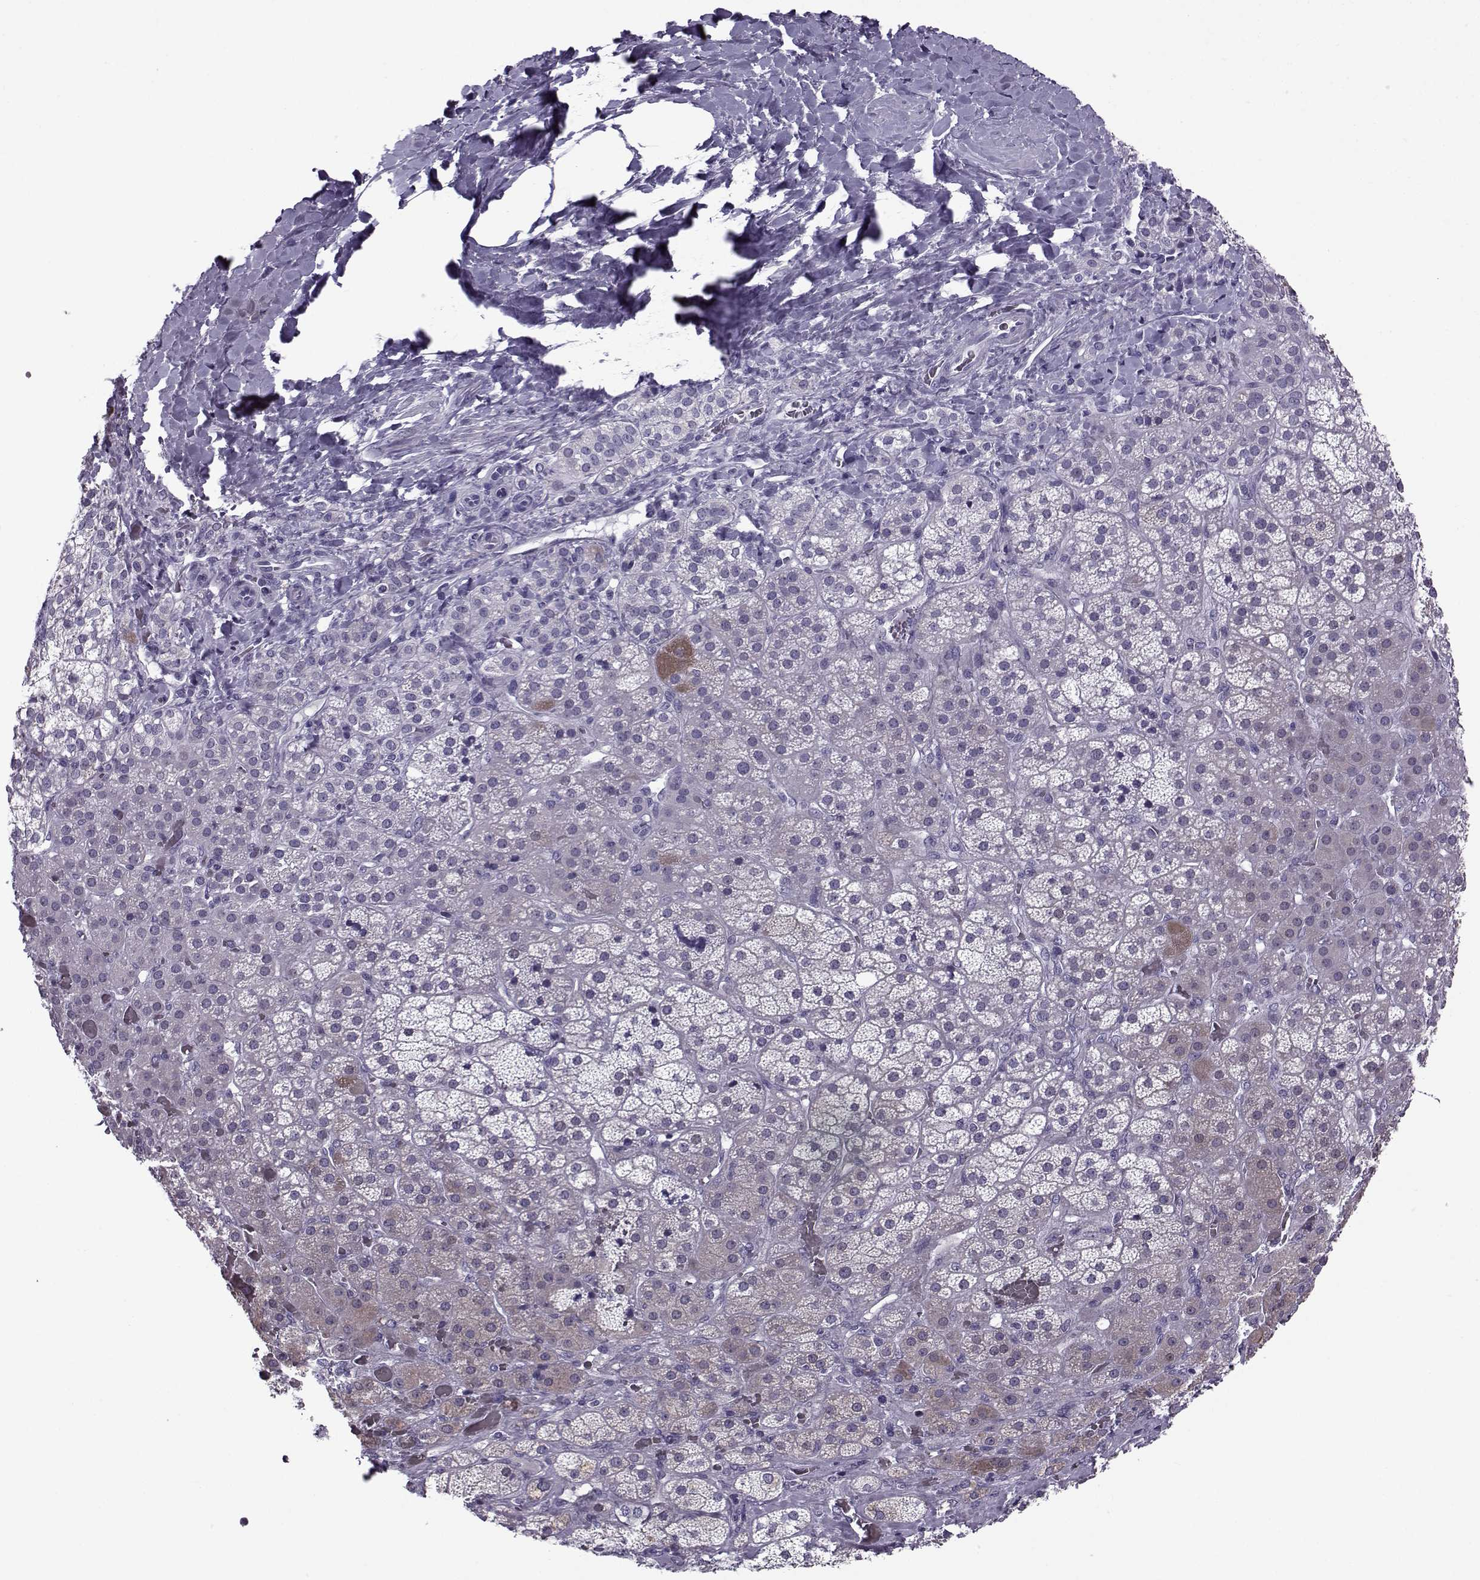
{"staining": {"intensity": "moderate", "quantity": "<25%", "location": "cytoplasmic/membranous"}, "tissue": "adrenal gland", "cell_type": "Glandular cells", "image_type": "normal", "snomed": [{"axis": "morphology", "description": "Normal tissue, NOS"}, {"axis": "topography", "description": "Adrenal gland"}], "caption": "The micrograph exhibits a brown stain indicating the presence of a protein in the cytoplasmic/membranous of glandular cells in adrenal gland. (brown staining indicates protein expression, while blue staining denotes nuclei).", "gene": "OIP5", "patient": {"sex": "male", "age": 57}}